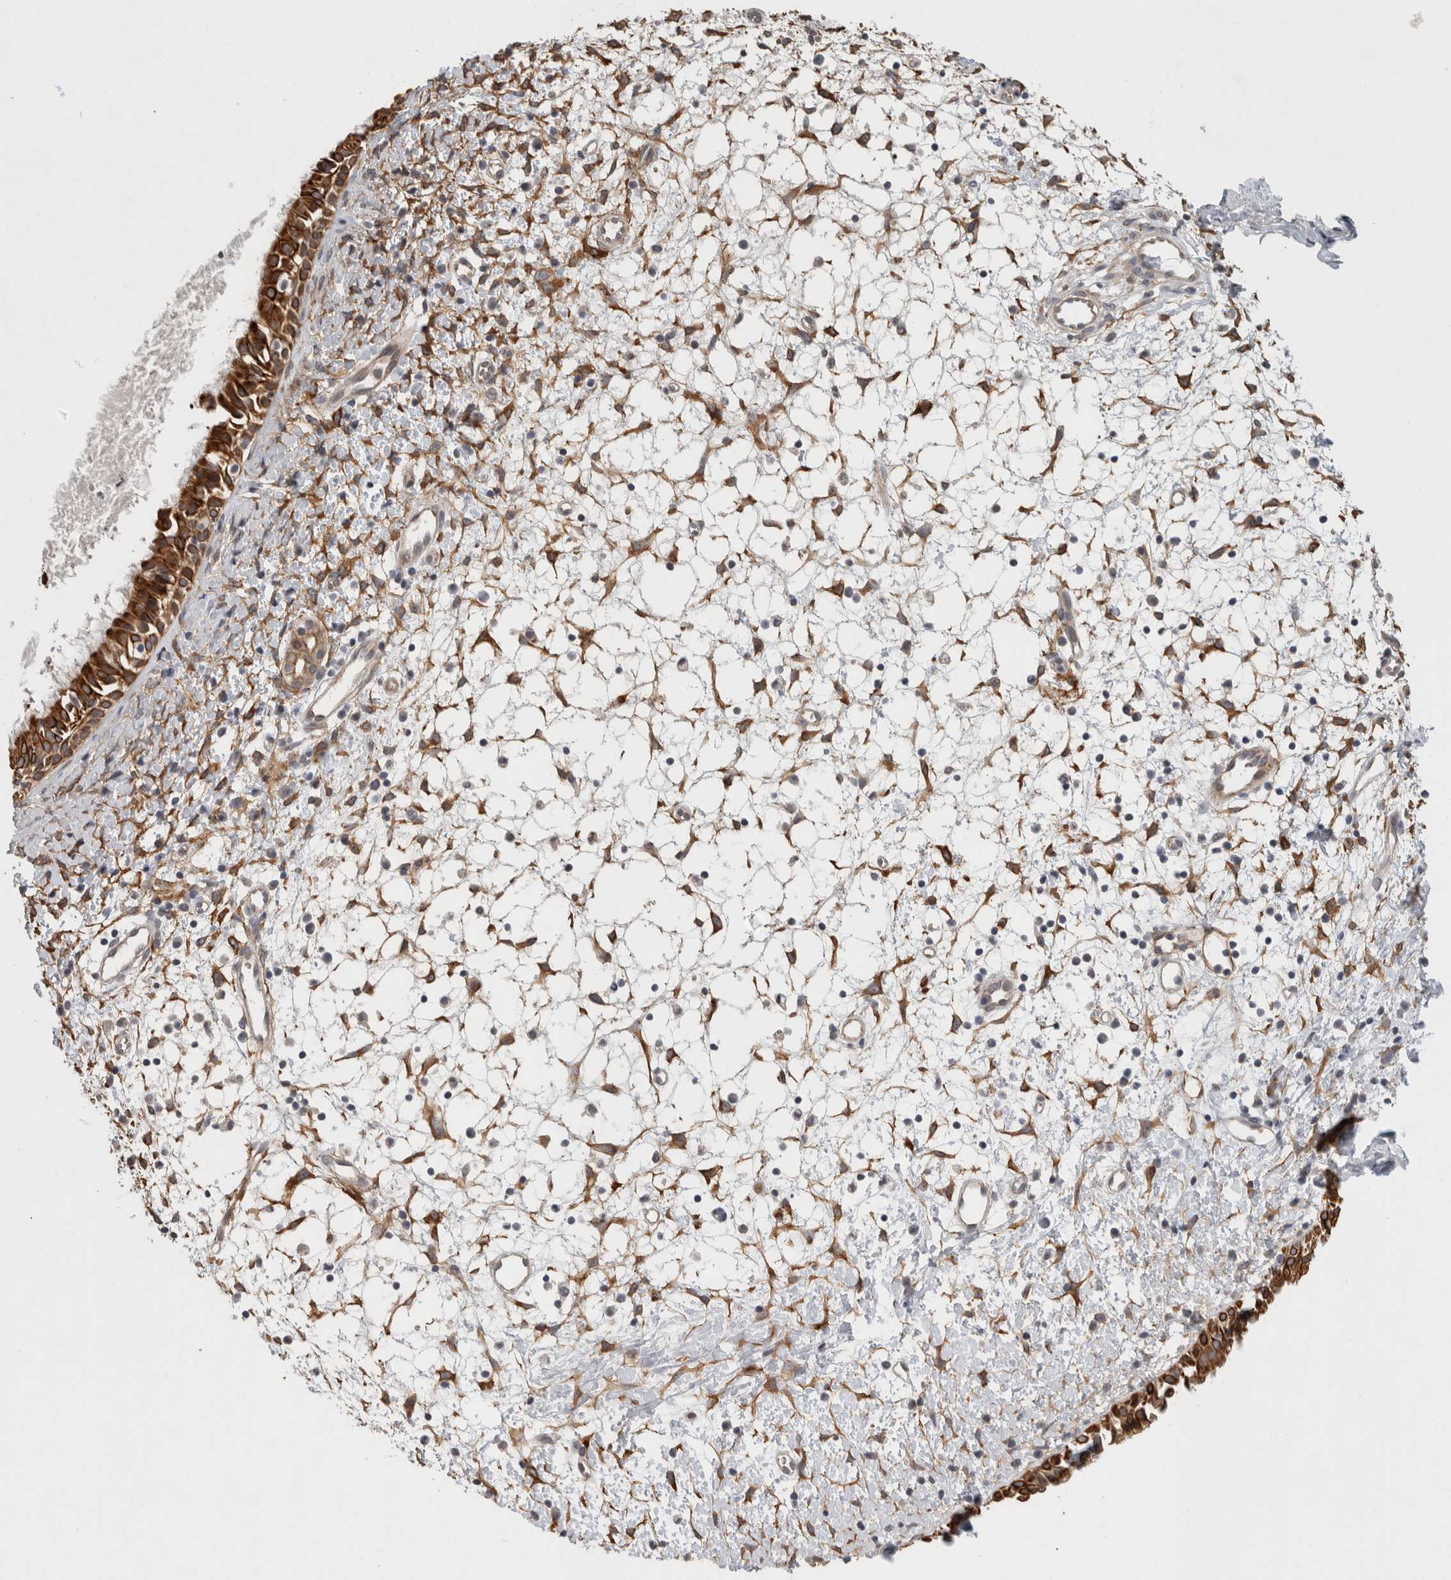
{"staining": {"intensity": "strong", "quantity": ">75%", "location": "cytoplasmic/membranous"}, "tissue": "nasopharynx", "cell_type": "Respiratory epithelial cells", "image_type": "normal", "snomed": [{"axis": "morphology", "description": "Normal tissue, NOS"}, {"axis": "topography", "description": "Nasopharynx"}], "caption": "IHC histopathology image of benign human nasopharynx stained for a protein (brown), which demonstrates high levels of strong cytoplasmic/membranous expression in approximately >75% of respiratory epithelial cells.", "gene": "RHPN1", "patient": {"sex": "male", "age": 22}}